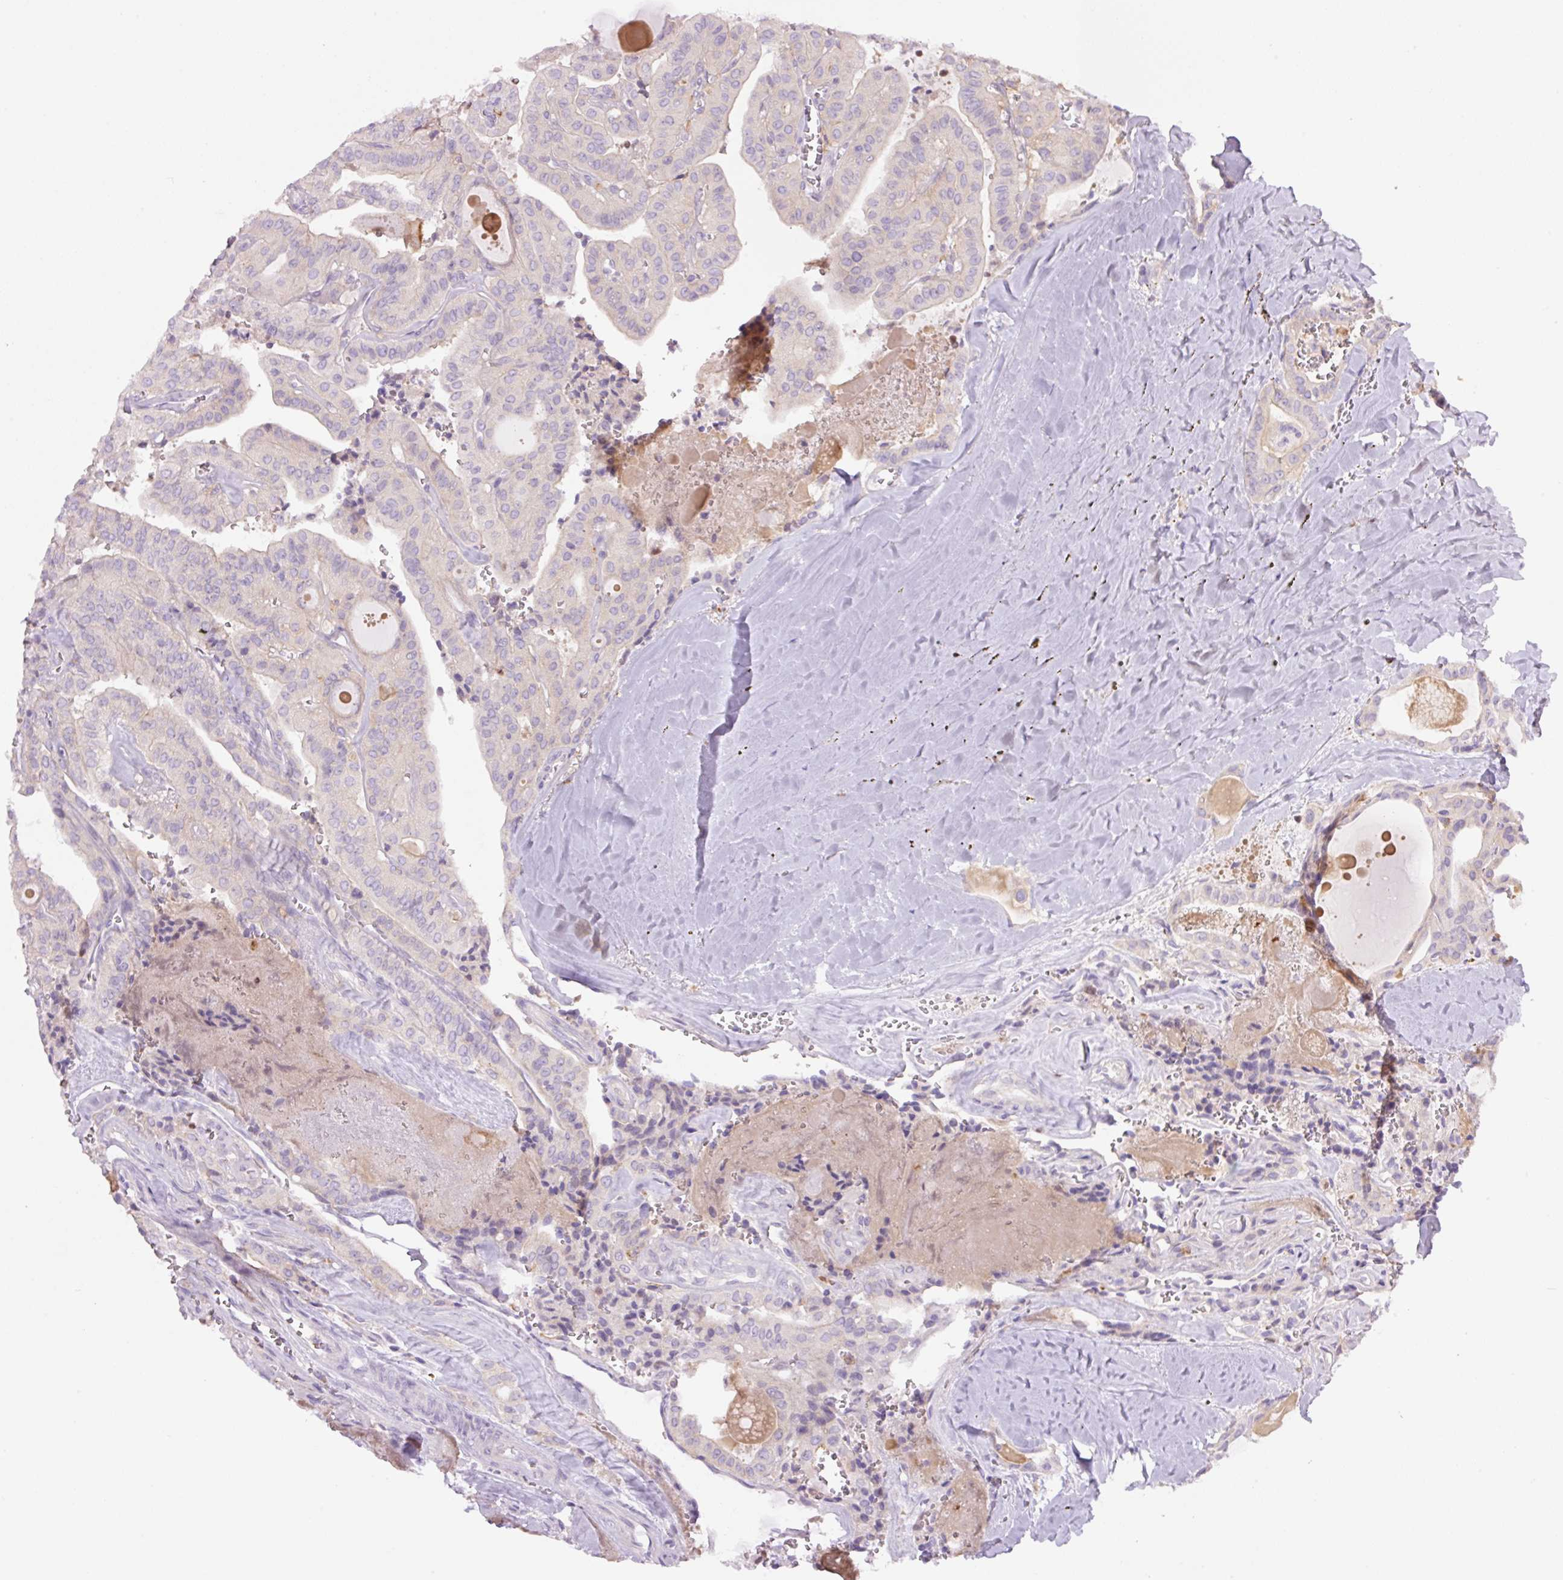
{"staining": {"intensity": "negative", "quantity": "none", "location": "none"}, "tissue": "thyroid cancer", "cell_type": "Tumor cells", "image_type": "cancer", "snomed": [{"axis": "morphology", "description": "Papillary adenocarcinoma, NOS"}, {"axis": "topography", "description": "Thyroid gland"}], "caption": "Human thyroid cancer stained for a protein using immunohistochemistry (IHC) displays no staining in tumor cells.", "gene": "SH2D6", "patient": {"sex": "male", "age": 52}}